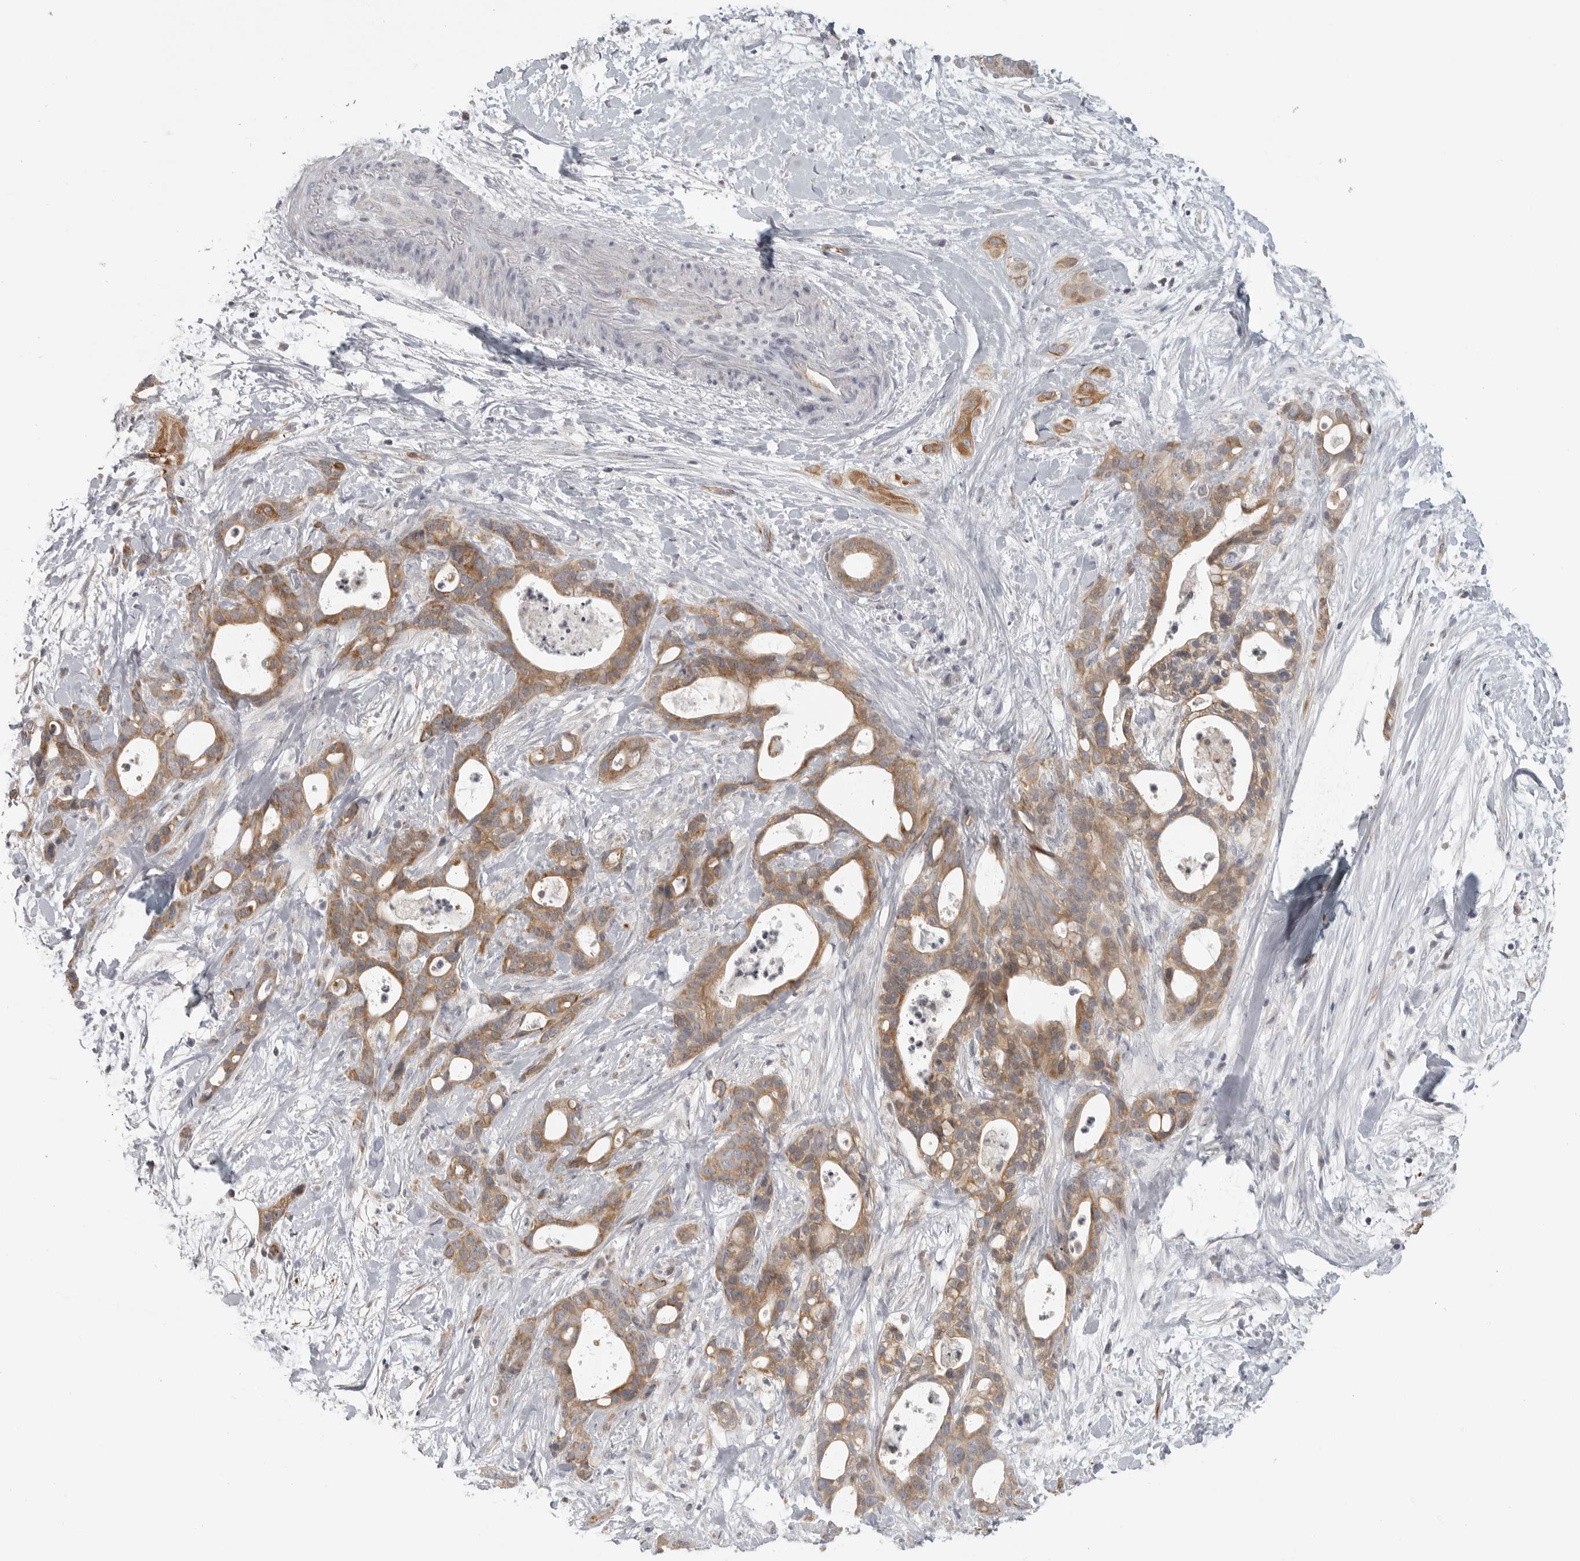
{"staining": {"intensity": "moderate", "quantity": ">75%", "location": "cytoplasmic/membranous"}, "tissue": "pancreatic cancer", "cell_type": "Tumor cells", "image_type": "cancer", "snomed": [{"axis": "morphology", "description": "Adenocarcinoma, NOS"}, {"axis": "topography", "description": "Pancreas"}], "caption": "Human adenocarcinoma (pancreatic) stained with a protein marker displays moderate staining in tumor cells.", "gene": "RXFP3", "patient": {"sex": "male", "age": 58}}